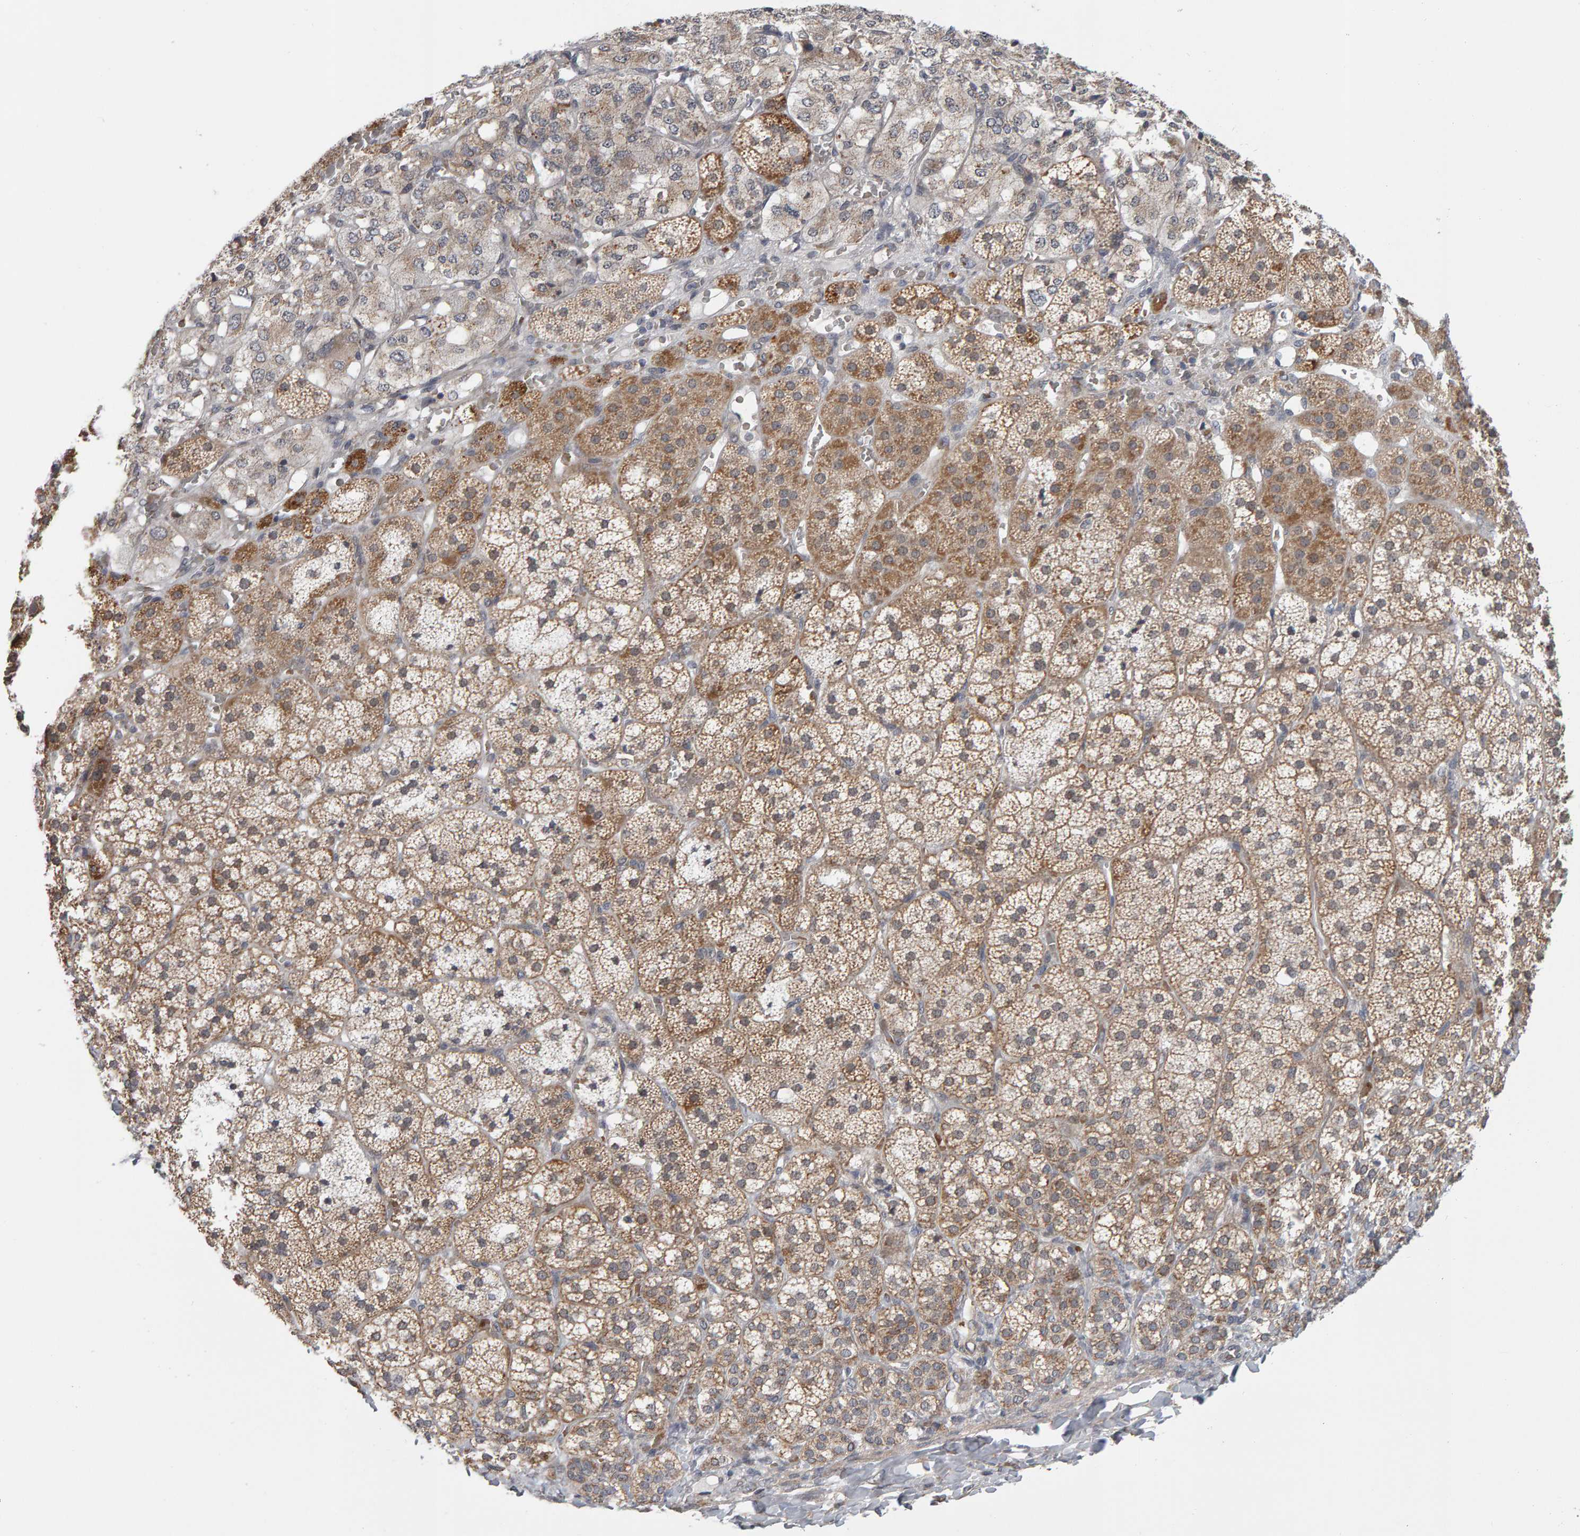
{"staining": {"intensity": "moderate", "quantity": ">75%", "location": "cytoplasmic/membranous"}, "tissue": "adrenal gland", "cell_type": "Glandular cells", "image_type": "normal", "snomed": [{"axis": "morphology", "description": "Normal tissue, NOS"}, {"axis": "topography", "description": "Adrenal gland"}], "caption": "IHC of benign human adrenal gland exhibits medium levels of moderate cytoplasmic/membranous positivity in about >75% of glandular cells. Nuclei are stained in blue.", "gene": "DAP3", "patient": {"sex": "female", "age": 44}}